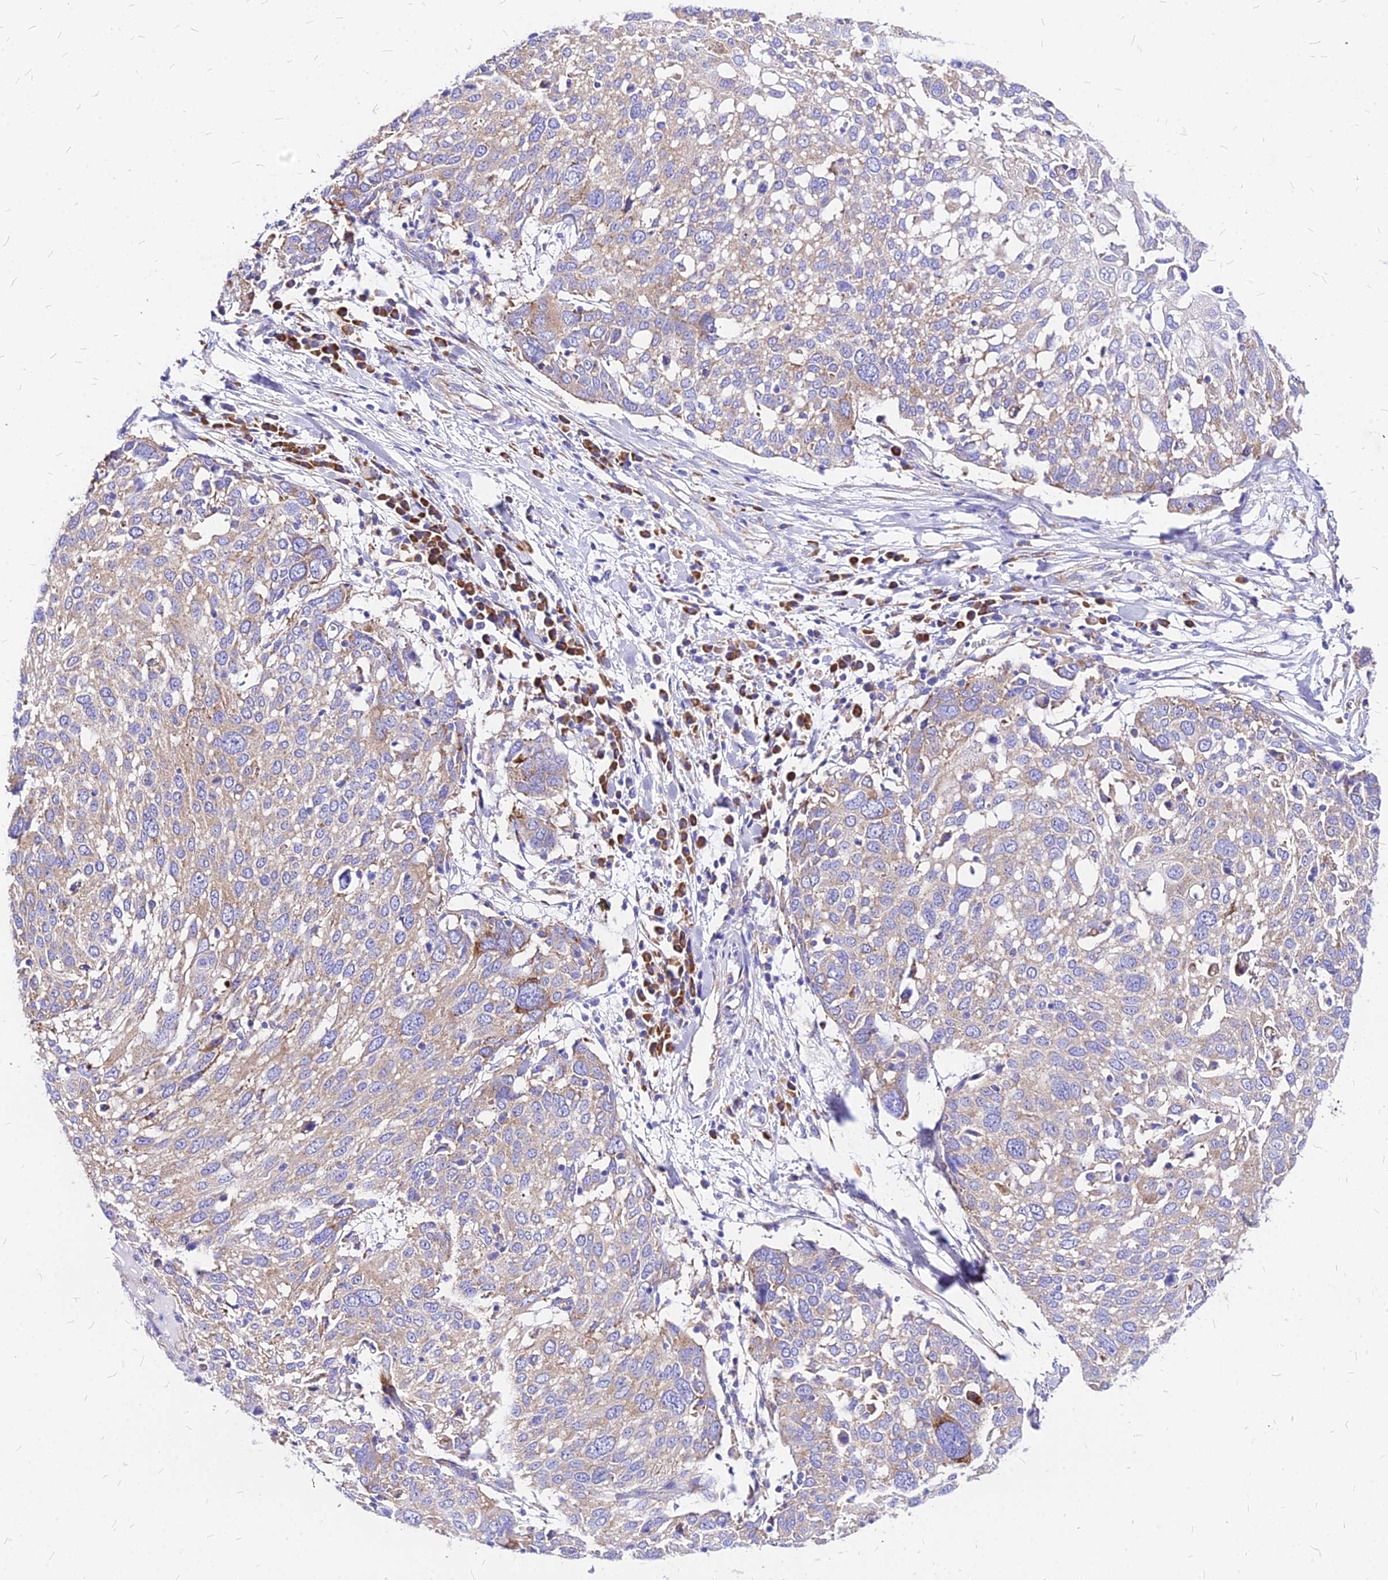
{"staining": {"intensity": "weak", "quantity": ">75%", "location": "cytoplasmic/membranous"}, "tissue": "lung cancer", "cell_type": "Tumor cells", "image_type": "cancer", "snomed": [{"axis": "morphology", "description": "Squamous cell carcinoma, NOS"}, {"axis": "topography", "description": "Lung"}], "caption": "DAB (3,3'-diaminobenzidine) immunohistochemical staining of lung cancer (squamous cell carcinoma) demonstrates weak cytoplasmic/membranous protein expression in about >75% of tumor cells.", "gene": "RPL19", "patient": {"sex": "male", "age": 65}}